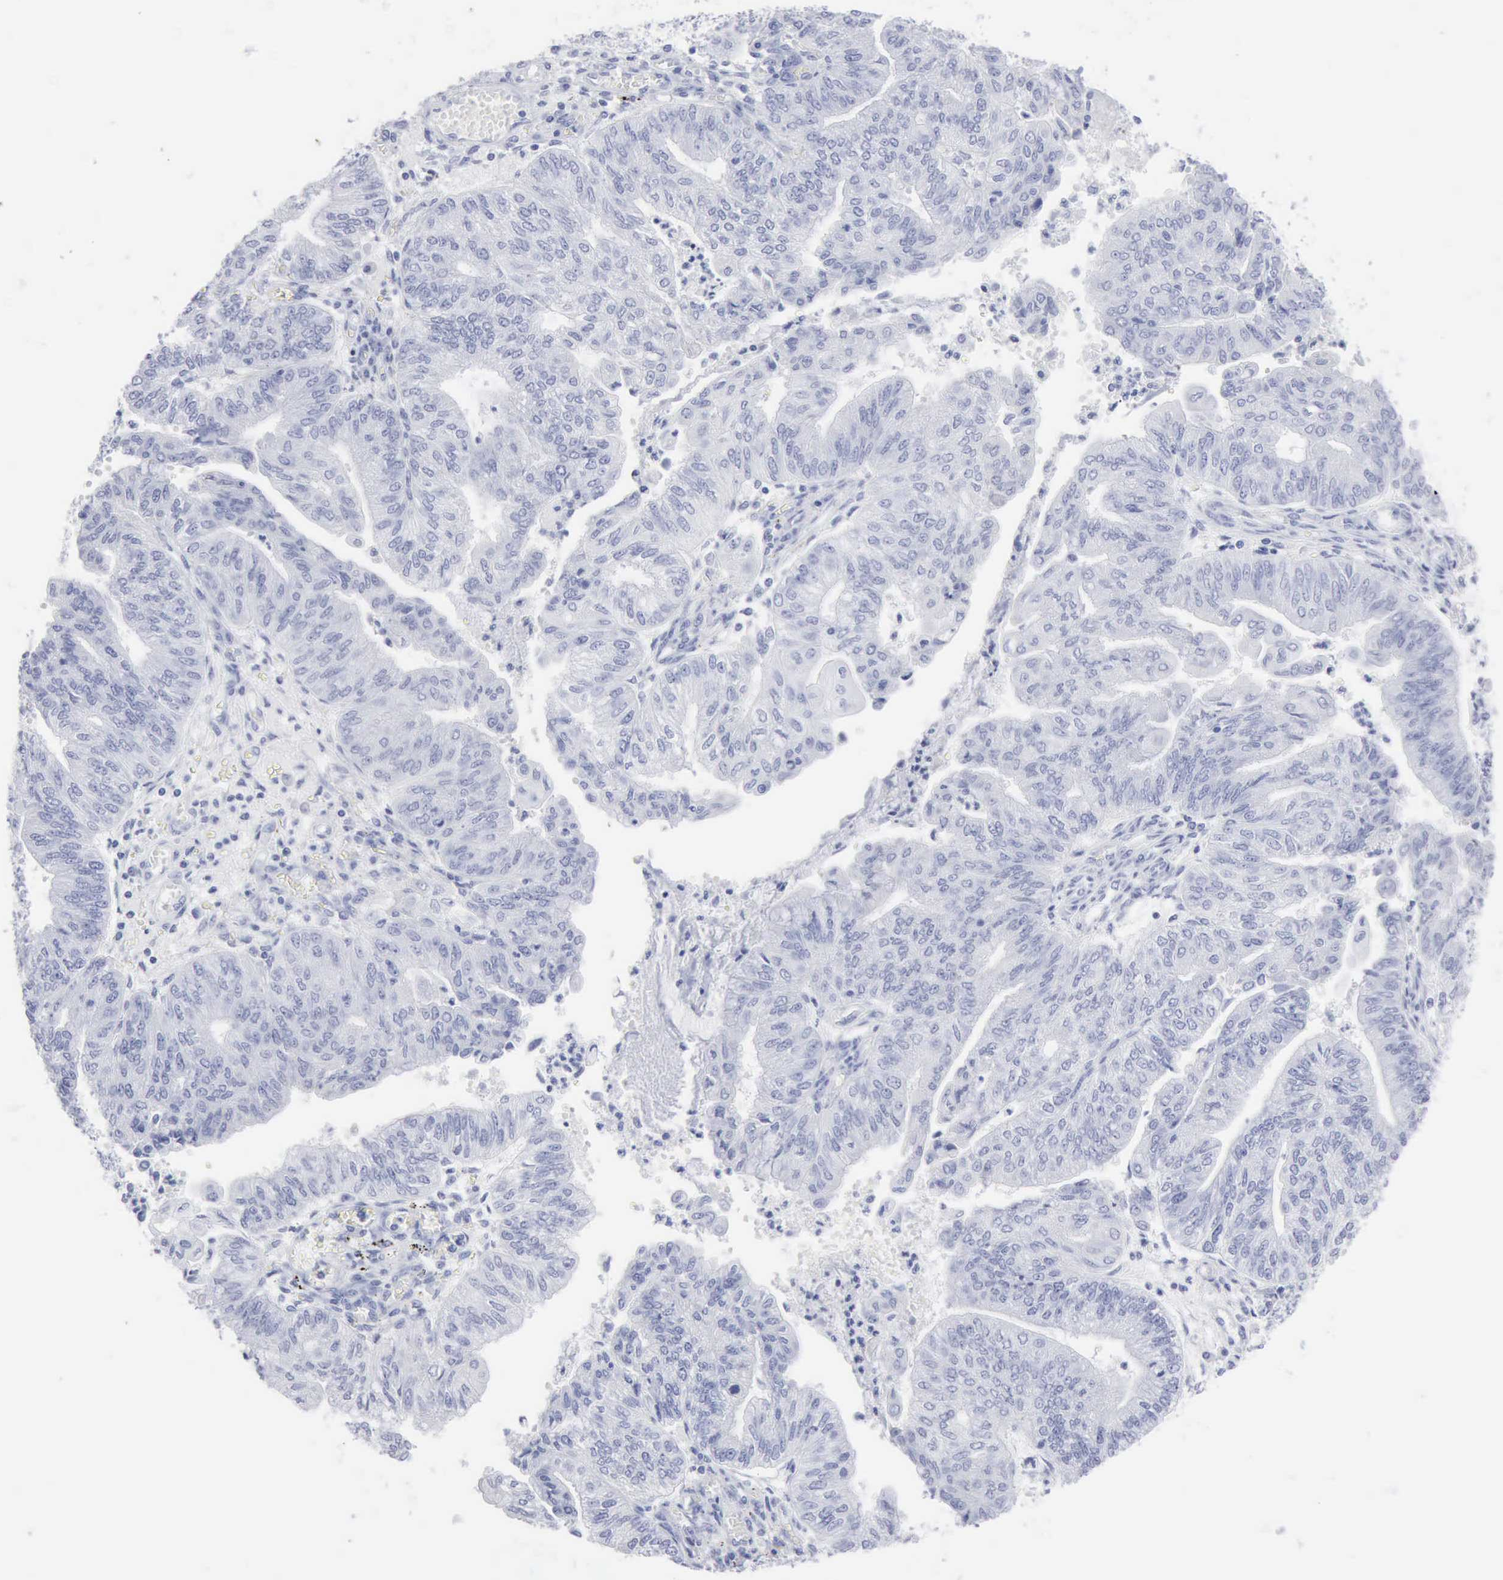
{"staining": {"intensity": "negative", "quantity": "none", "location": "none"}, "tissue": "endometrial cancer", "cell_type": "Tumor cells", "image_type": "cancer", "snomed": [{"axis": "morphology", "description": "Adenocarcinoma, NOS"}, {"axis": "topography", "description": "Endometrium"}], "caption": "Adenocarcinoma (endometrial) was stained to show a protein in brown. There is no significant positivity in tumor cells. The staining is performed using DAB (3,3'-diaminobenzidine) brown chromogen with nuclei counter-stained in using hematoxylin.", "gene": "CMA1", "patient": {"sex": "female", "age": 59}}